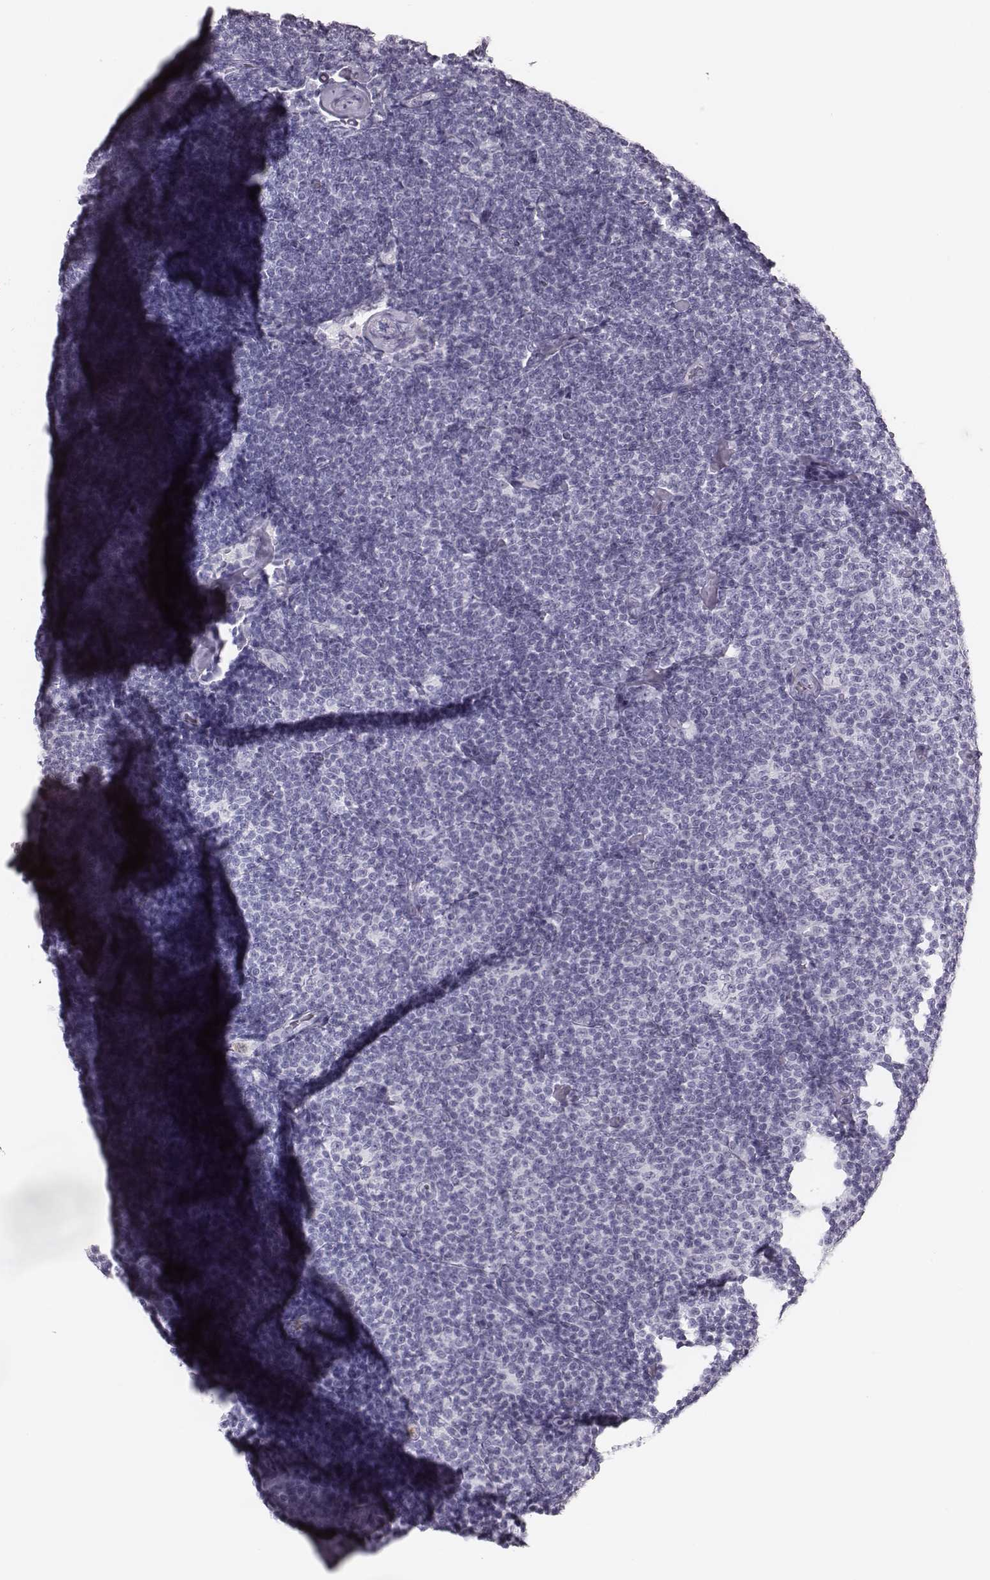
{"staining": {"intensity": "negative", "quantity": "none", "location": "none"}, "tissue": "lymphoma", "cell_type": "Tumor cells", "image_type": "cancer", "snomed": [{"axis": "morphology", "description": "Malignant lymphoma, non-Hodgkin's type, Low grade"}, {"axis": "topography", "description": "Lymph node"}], "caption": "A micrograph of human low-grade malignant lymphoma, non-Hodgkin's type is negative for staining in tumor cells.", "gene": "ELANE", "patient": {"sex": "male", "age": 81}}